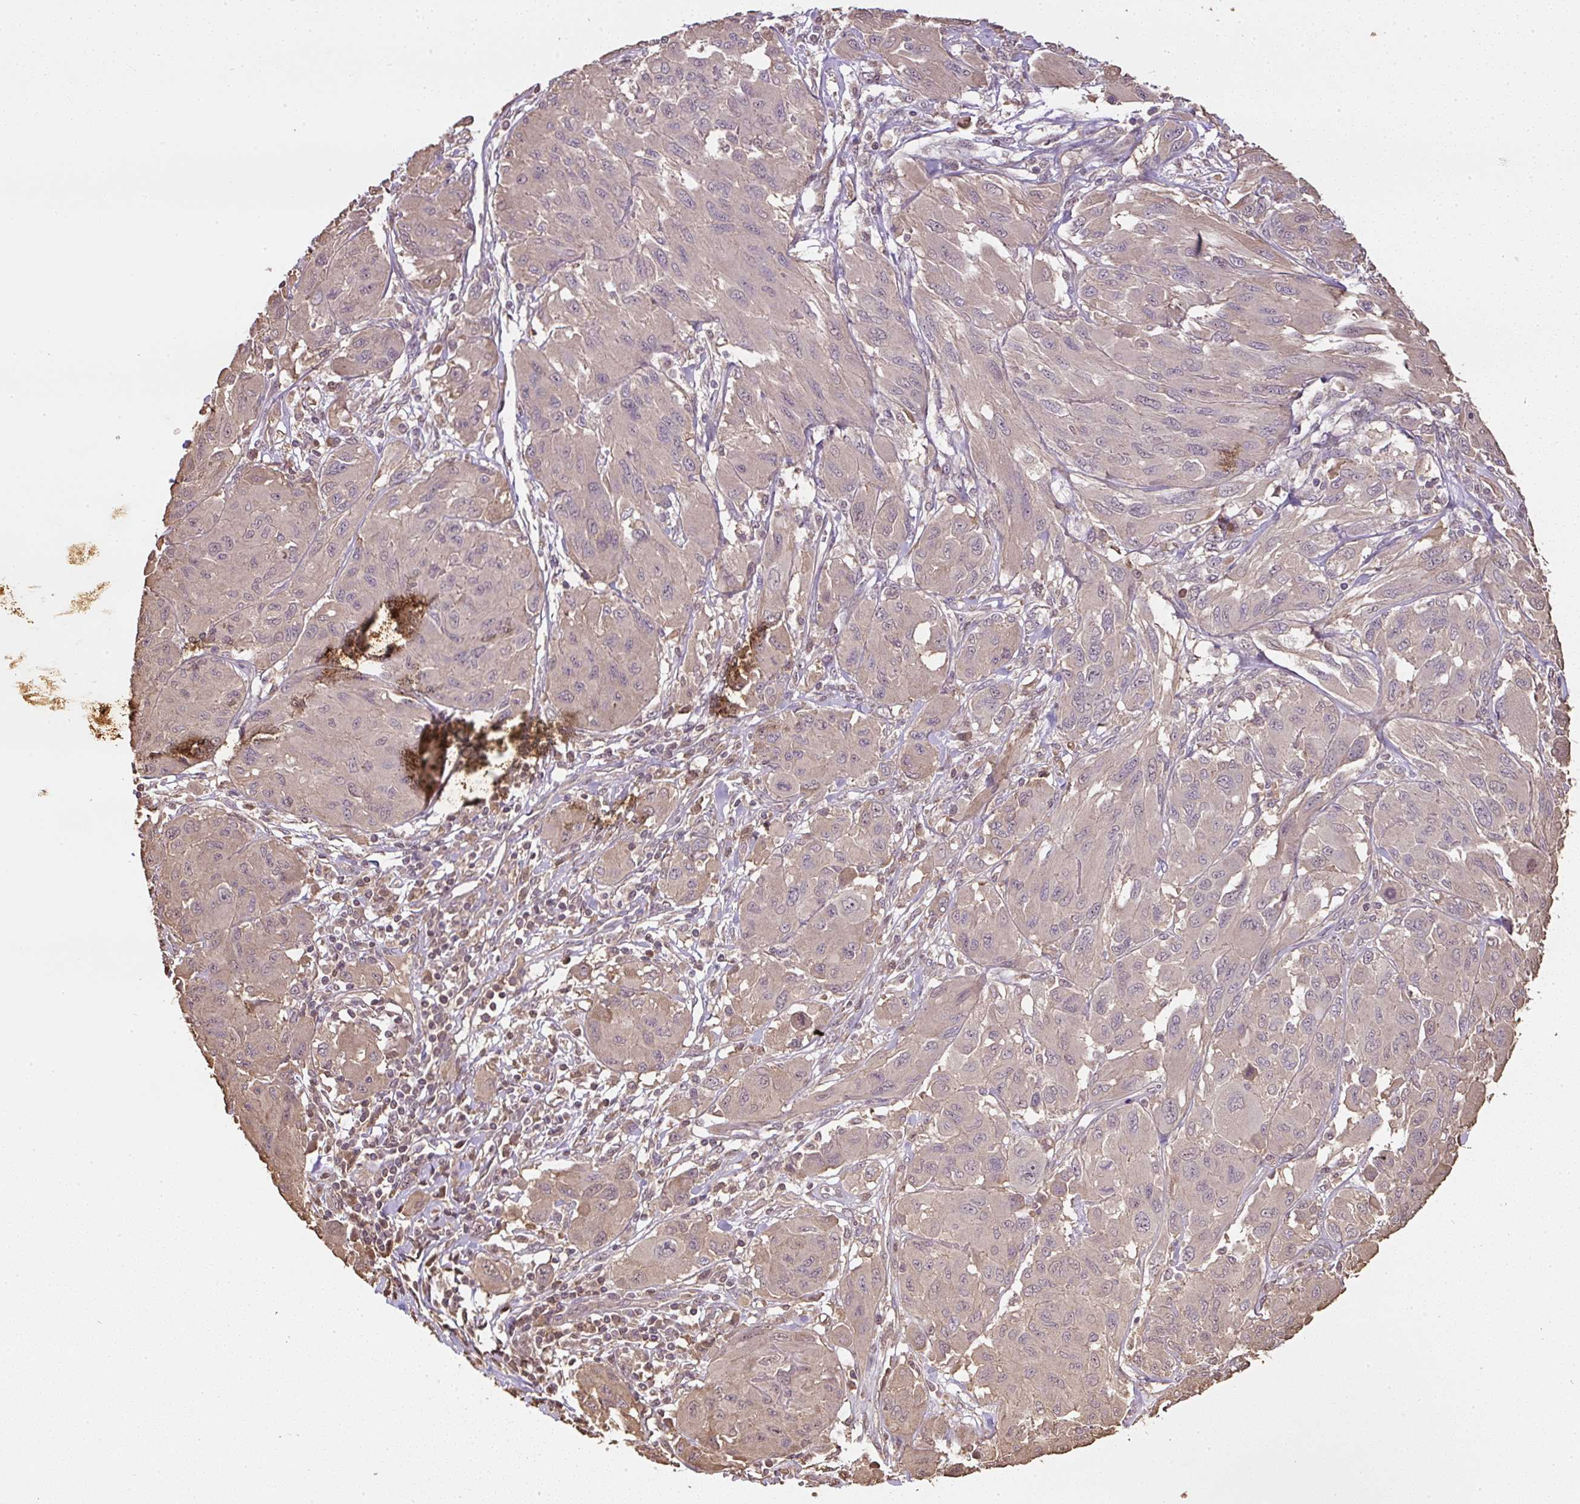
{"staining": {"intensity": "weak", "quantity": "25%-75%", "location": "cytoplasmic/membranous"}, "tissue": "melanoma", "cell_type": "Tumor cells", "image_type": "cancer", "snomed": [{"axis": "morphology", "description": "Malignant melanoma, NOS"}, {"axis": "topography", "description": "Skin"}], "caption": "Protein staining reveals weak cytoplasmic/membranous expression in approximately 25%-75% of tumor cells in malignant melanoma.", "gene": "TMEM170B", "patient": {"sex": "female", "age": 91}}